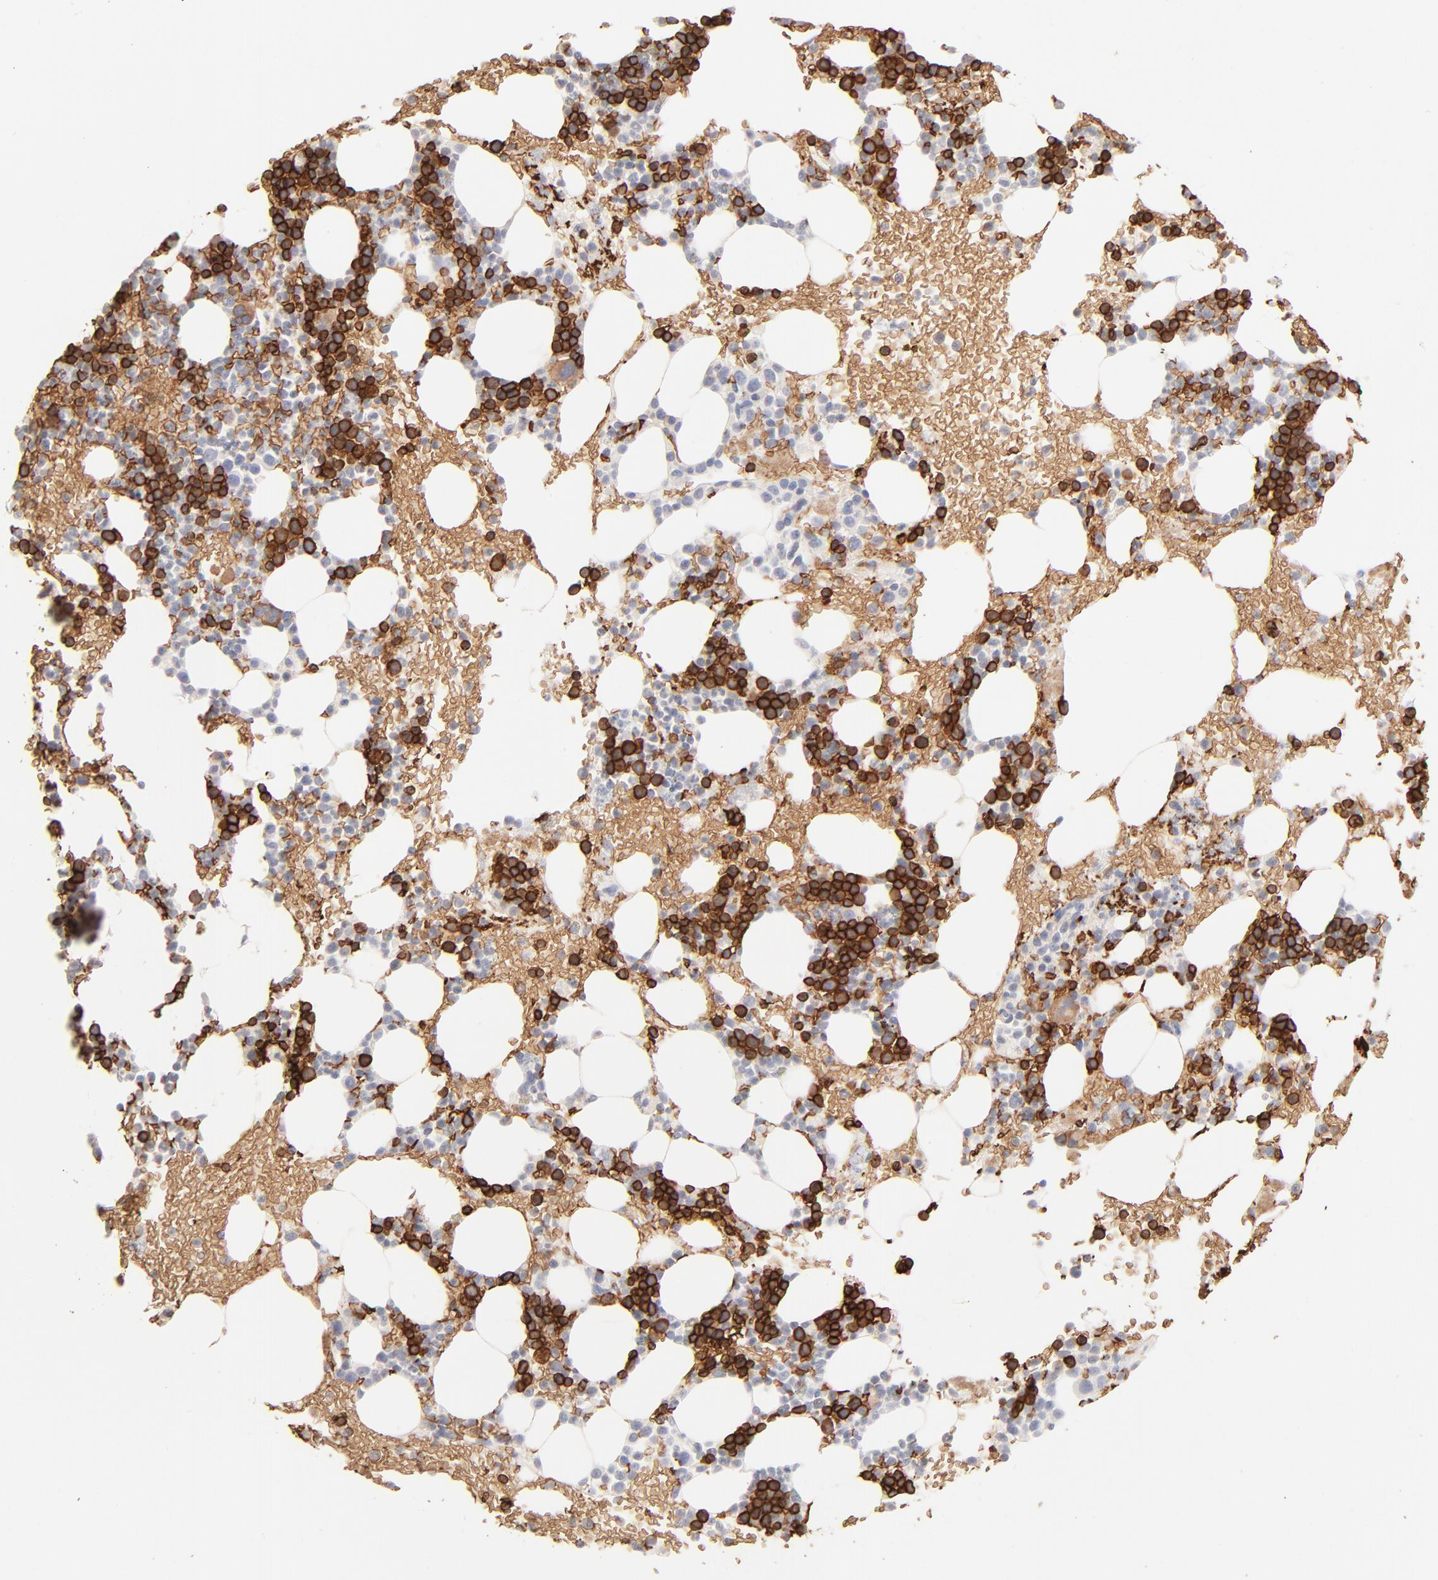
{"staining": {"intensity": "strong", "quantity": "25%-75%", "location": "cytoplasmic/membranous"}, "tissue": "bone marrow", "cell_type": "Hematopoietic cells", "image_type": "normal", "snomed": [{"axis": "morphology", "description": "Normal tissue, NOS"}, {"axis": "topography", "description": "Bone marrow"}], "caption": "Human bone marrow stained for a protein (brown) displays strong cytoplasmic/membranous positive expression in approximately 25%-75% of hematopoietic cells.", "gene": "SPTB", "patient": {"sex": "male", "age": 17}}